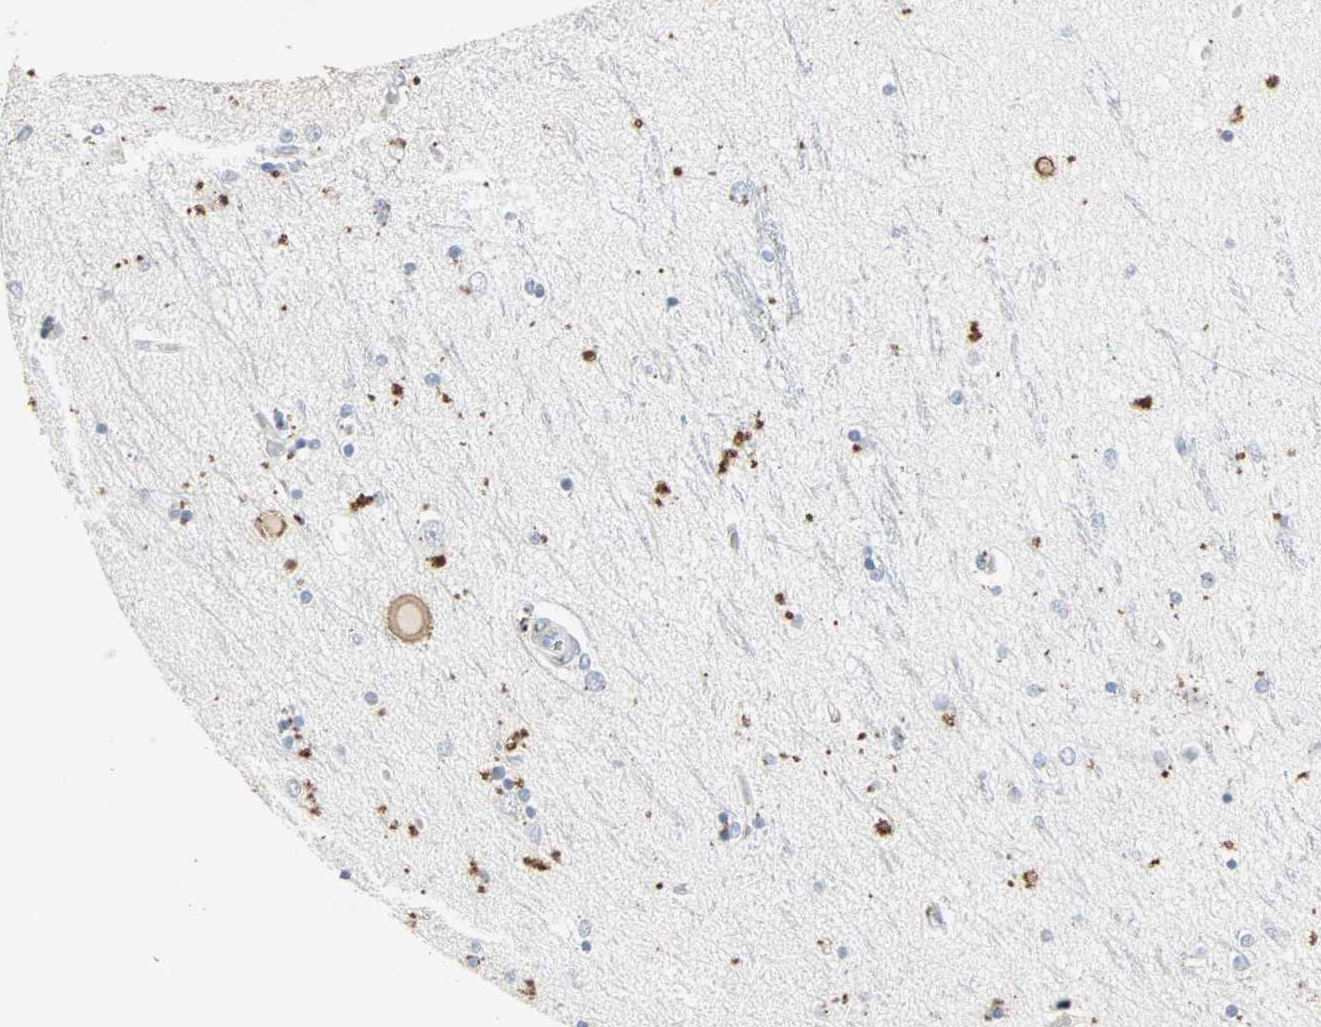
{"staining": {"intensity": "moderate", "quantity": "25%-75%", "location": "cytoplasmic/membranous"}, "tissue": "hippocampus", "cell_type": "Glial cells", "image_type": "normal", "snomed": [{"axis": "morphology", "description": "Normal tissue, NOS"}, {"axis": "topography", "description": "Hippocampus"}], "caption": "This histopathology image demonstrates immunohistochemistry (IHC) staining of unremarkable hippocampus, with medium moderate cytoplasmic/membranous staining in approximately 25%-75% of glial cells.", "gene": "CEACAM6", "patient": {"sex": "female", "age": 54}}